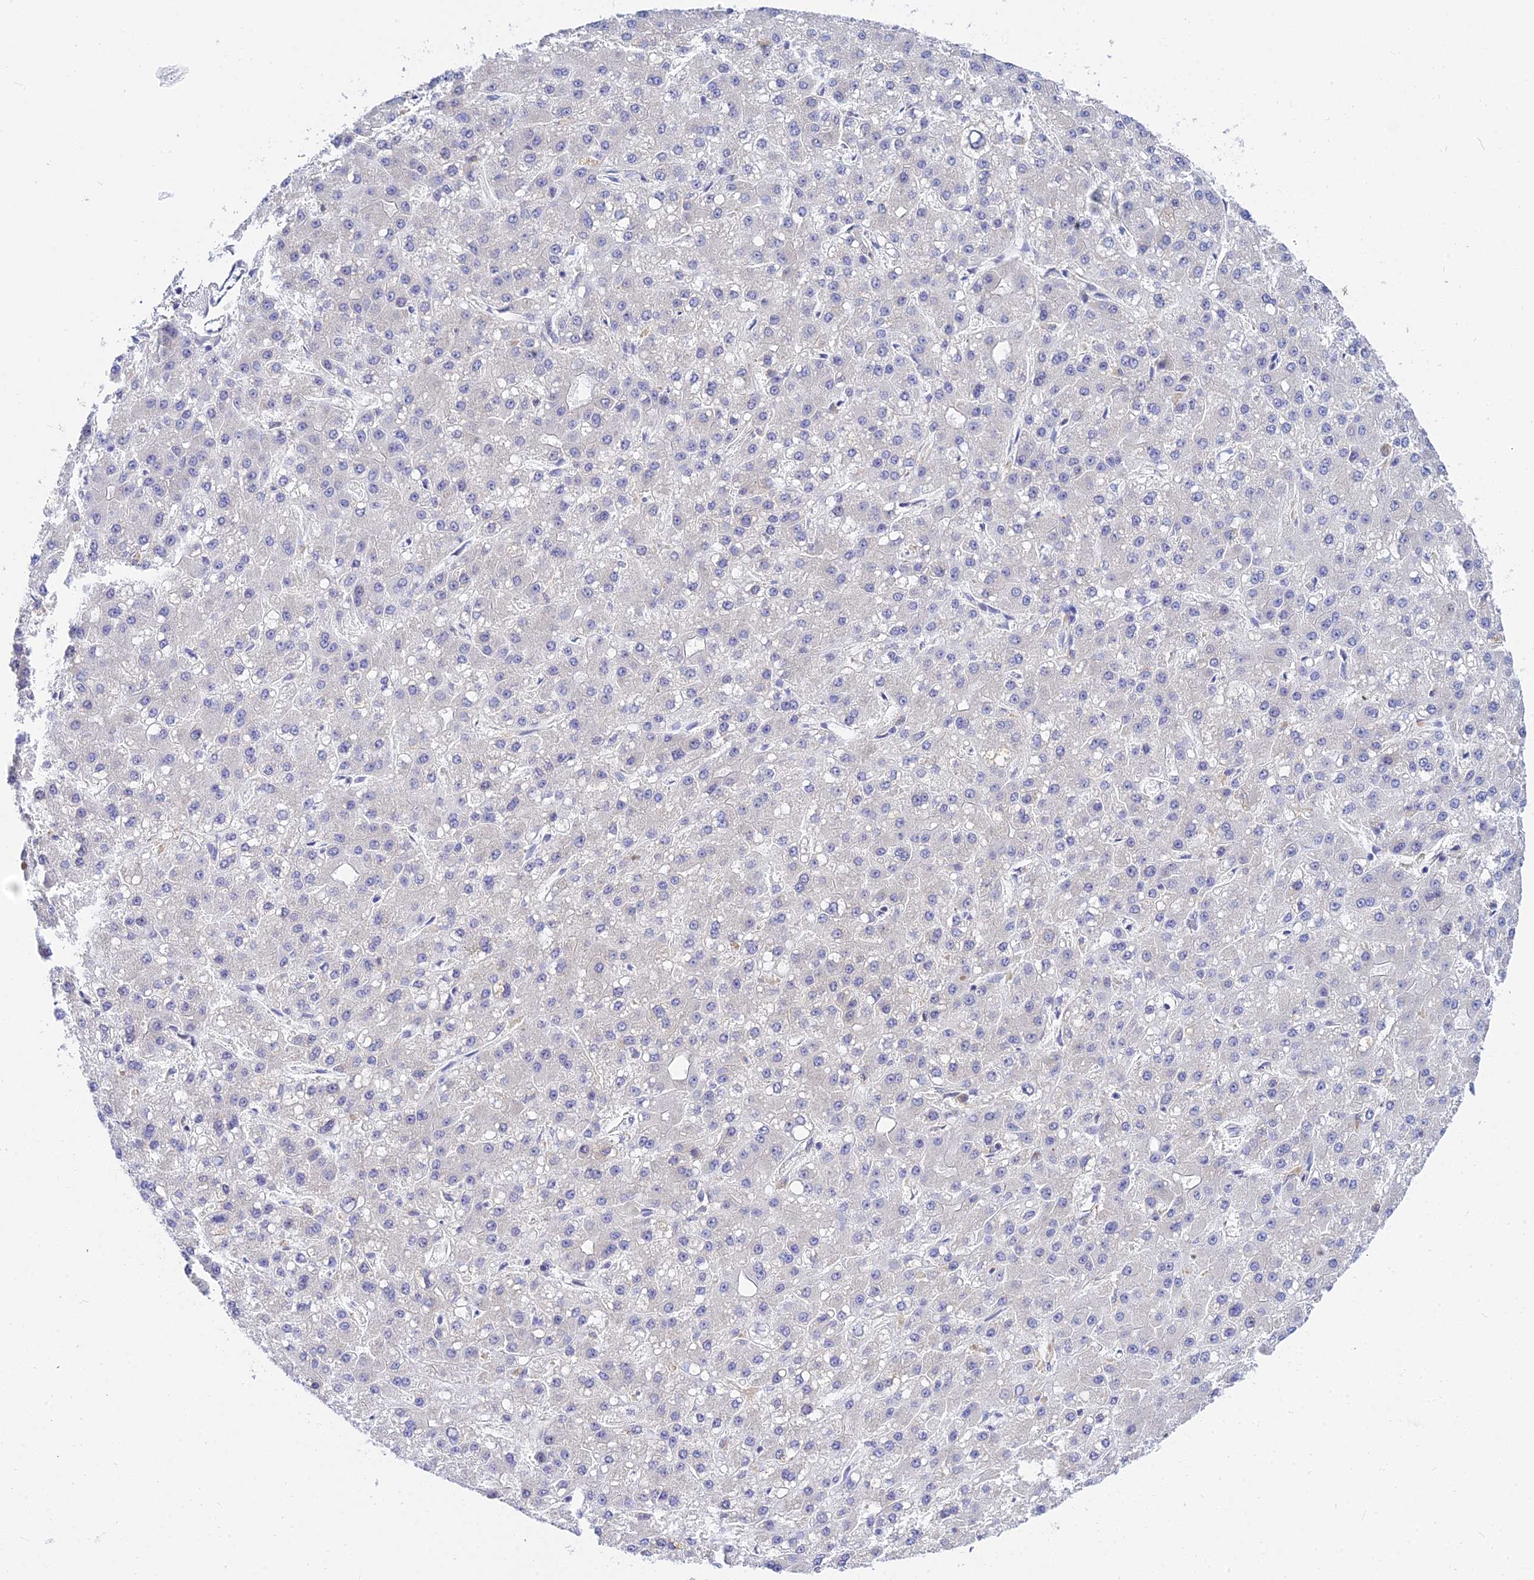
{"staining": {"intensity": "negative", "quantity": "none", "location": "none"}, "tissue": "liver cancer", "cell_type": "Tumor cells", "image_type": "cancer", "snomed": [{"axis": "morphology", "description": "Carcinoma, Hepatocellular, NOS"}, {"axis": "topography", "description": "Liver"}], "caption": "Immunohistochemical staining of liver cancer (hepatocellular carcinoma) exhibits no significant expression in tumor cells. Nuclei are stained in blue.", "gene": "ARL8B", "patient": {"sex": "male", "age": 67}}